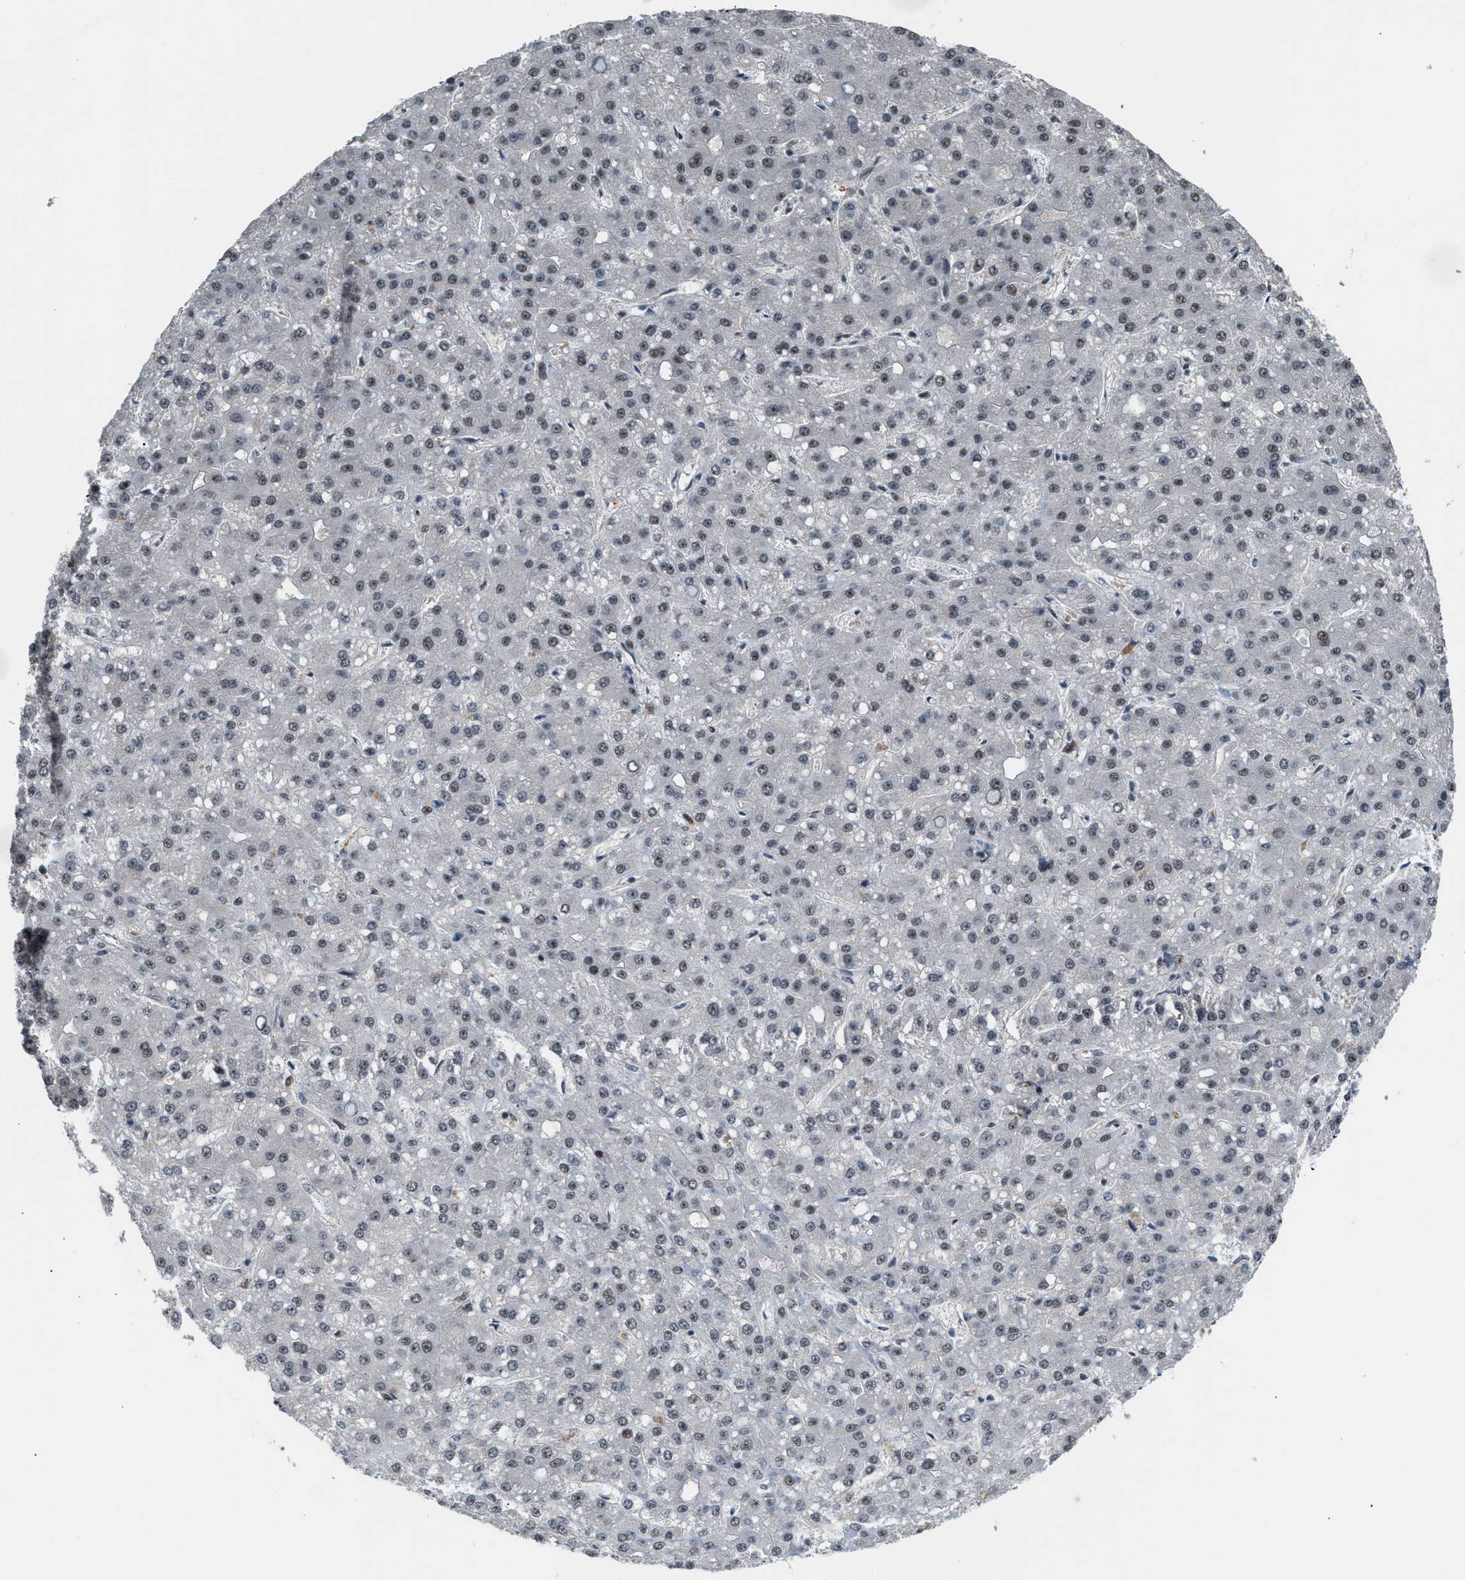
{"staining": {"intensity": "weak", "quantity": "25%-75%", "location": "nuclear"}, "tissue": "liver cancer", "cell_type": "Tumor cells", "image_type": "cancer", "snomed": [{"axis": "morphology", "description": "Carcinoma, Hepatocellular, NOS"}, {"axis": "topography", "description": "Liver"}], "caption": "Human liver cancer (hepatocellular carcinoma) stained with a brown dye demonstrates weak nuclear positive expression in approximately 25%-75% of tumor cells.", "gene": "PRPF4", "patient": {"sex": "male", "age": 67}}